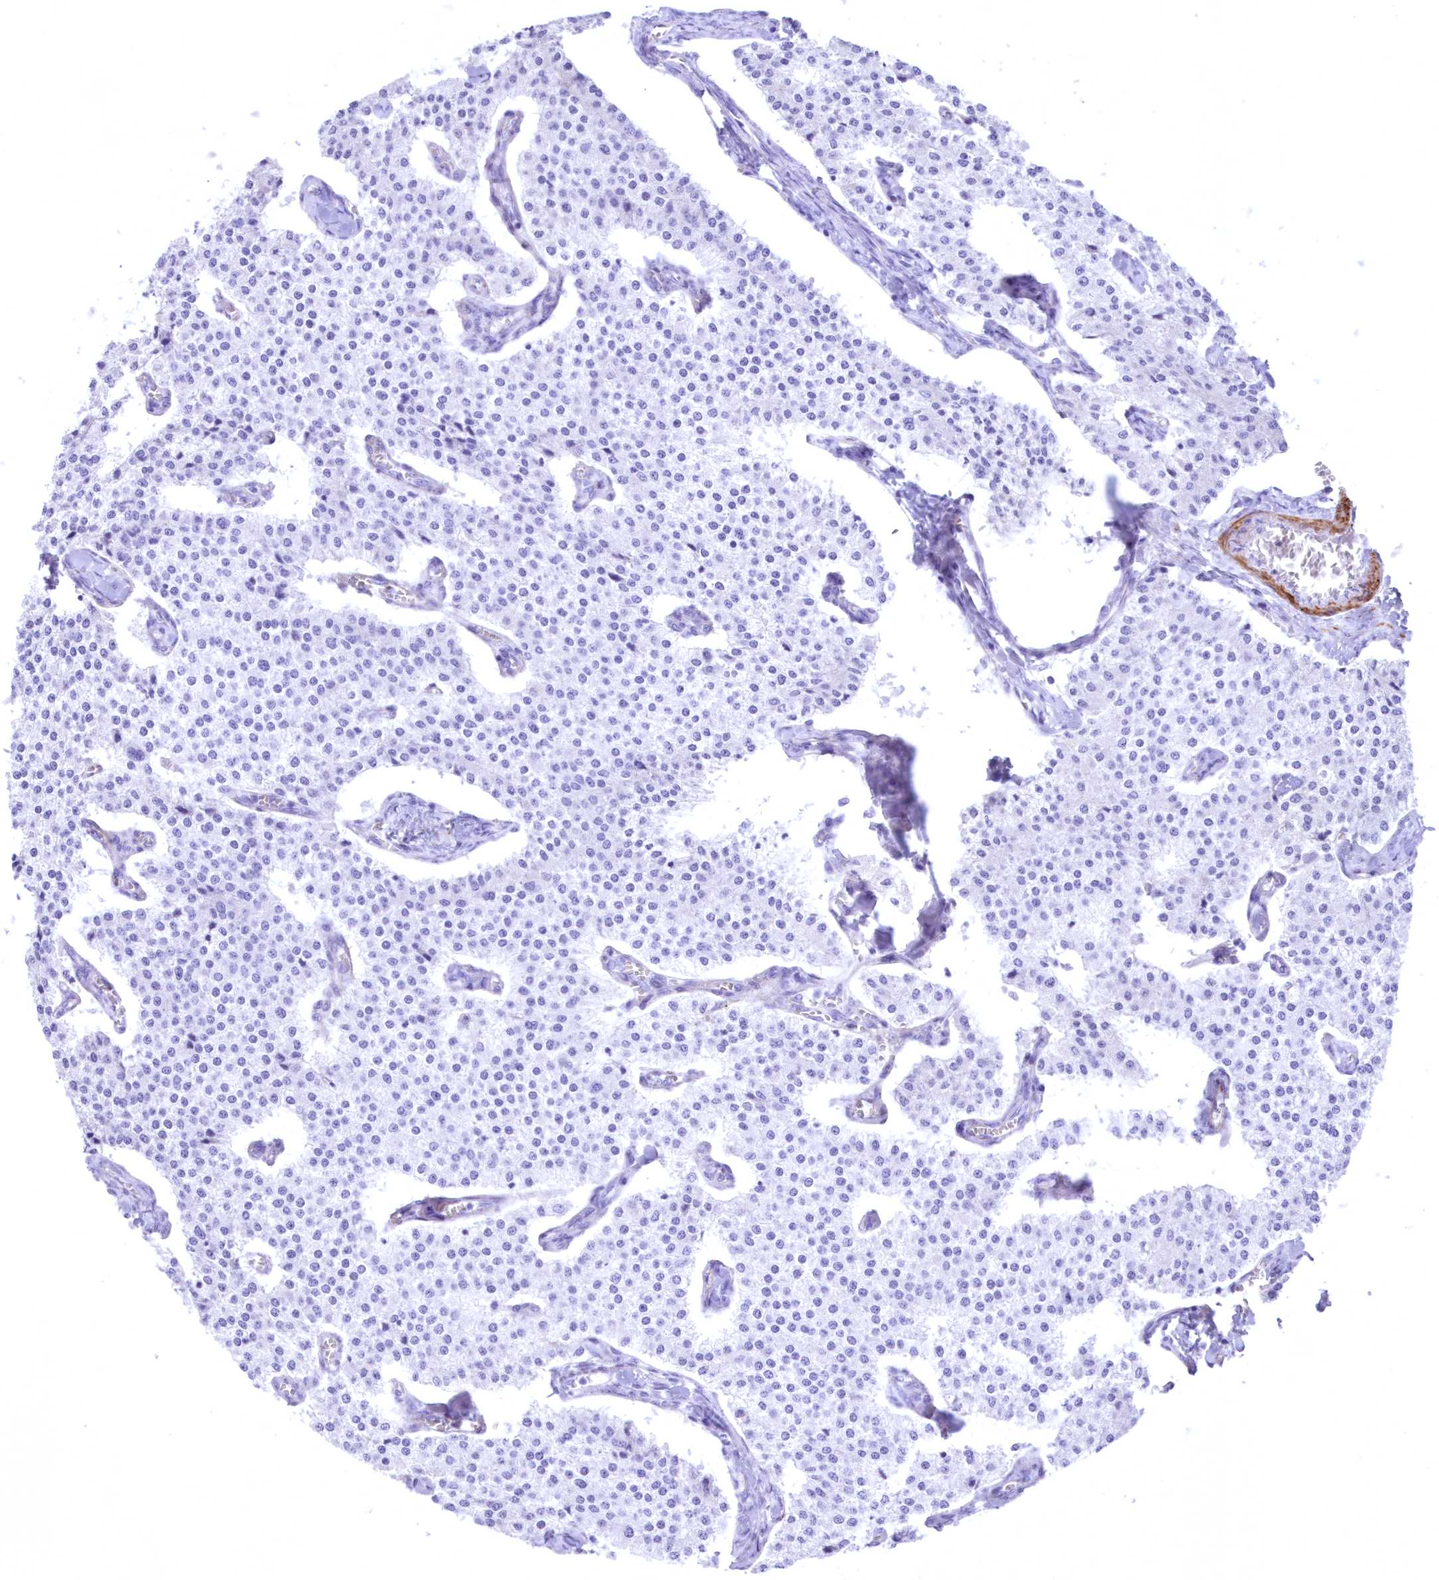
{"staining": {"intensity": "negative", "quantity": "none", "location": "none"}, "tissue": "carcinoid", "cell_type": "Tumor cells", "image_type": "cancer", "snomed": [{"axis": "morphology", "description": "Carcinoid, malignant, NOS"}, {"axis": "topography", "description": "Colon"}], "caption": "Photomicrograph shows no significant protein expression in tumor cells of malignant carcinoid.", "gene": "WDR74", "patient": {"sex": "female", "age": 52}}